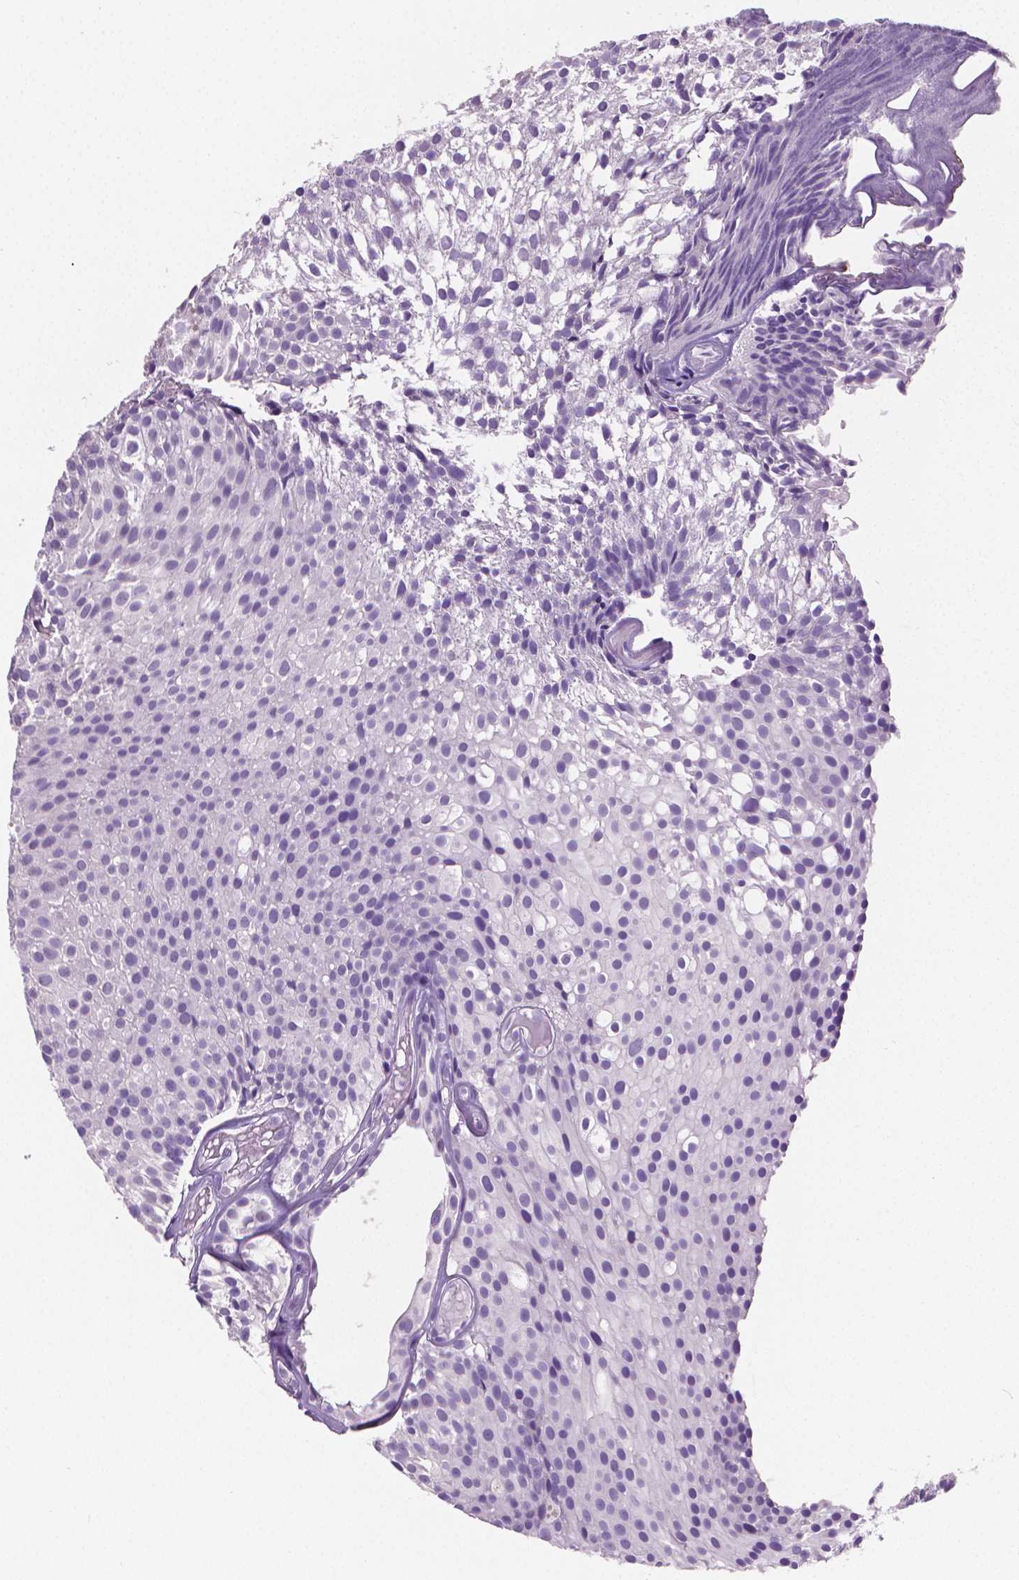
{"staining": {"intensity": "negative", "quantity": "none", "location": "none"}, "tissue": "urothelial cancer", "cell_type": "Tumor cells", "image_type": "cancer", "snomed": [{"axis": "morphology", "description": "Urothelial carcinoma, Low grade"}, {"axis": "topography", "description": "Urinary bladder"}], "caption": "Immunohistochemistry micrograph of urothelial carcinoma (low-grade) stained for a protein (brown), which demonstrates no expression in tumor cells. (Stains: DAB IHC with hematoxylin counter stain, Microscopy: brightfield microscopy at high magnification).", "gene": "TNNI2", "patient": {"sex": "male", "age": 63}}